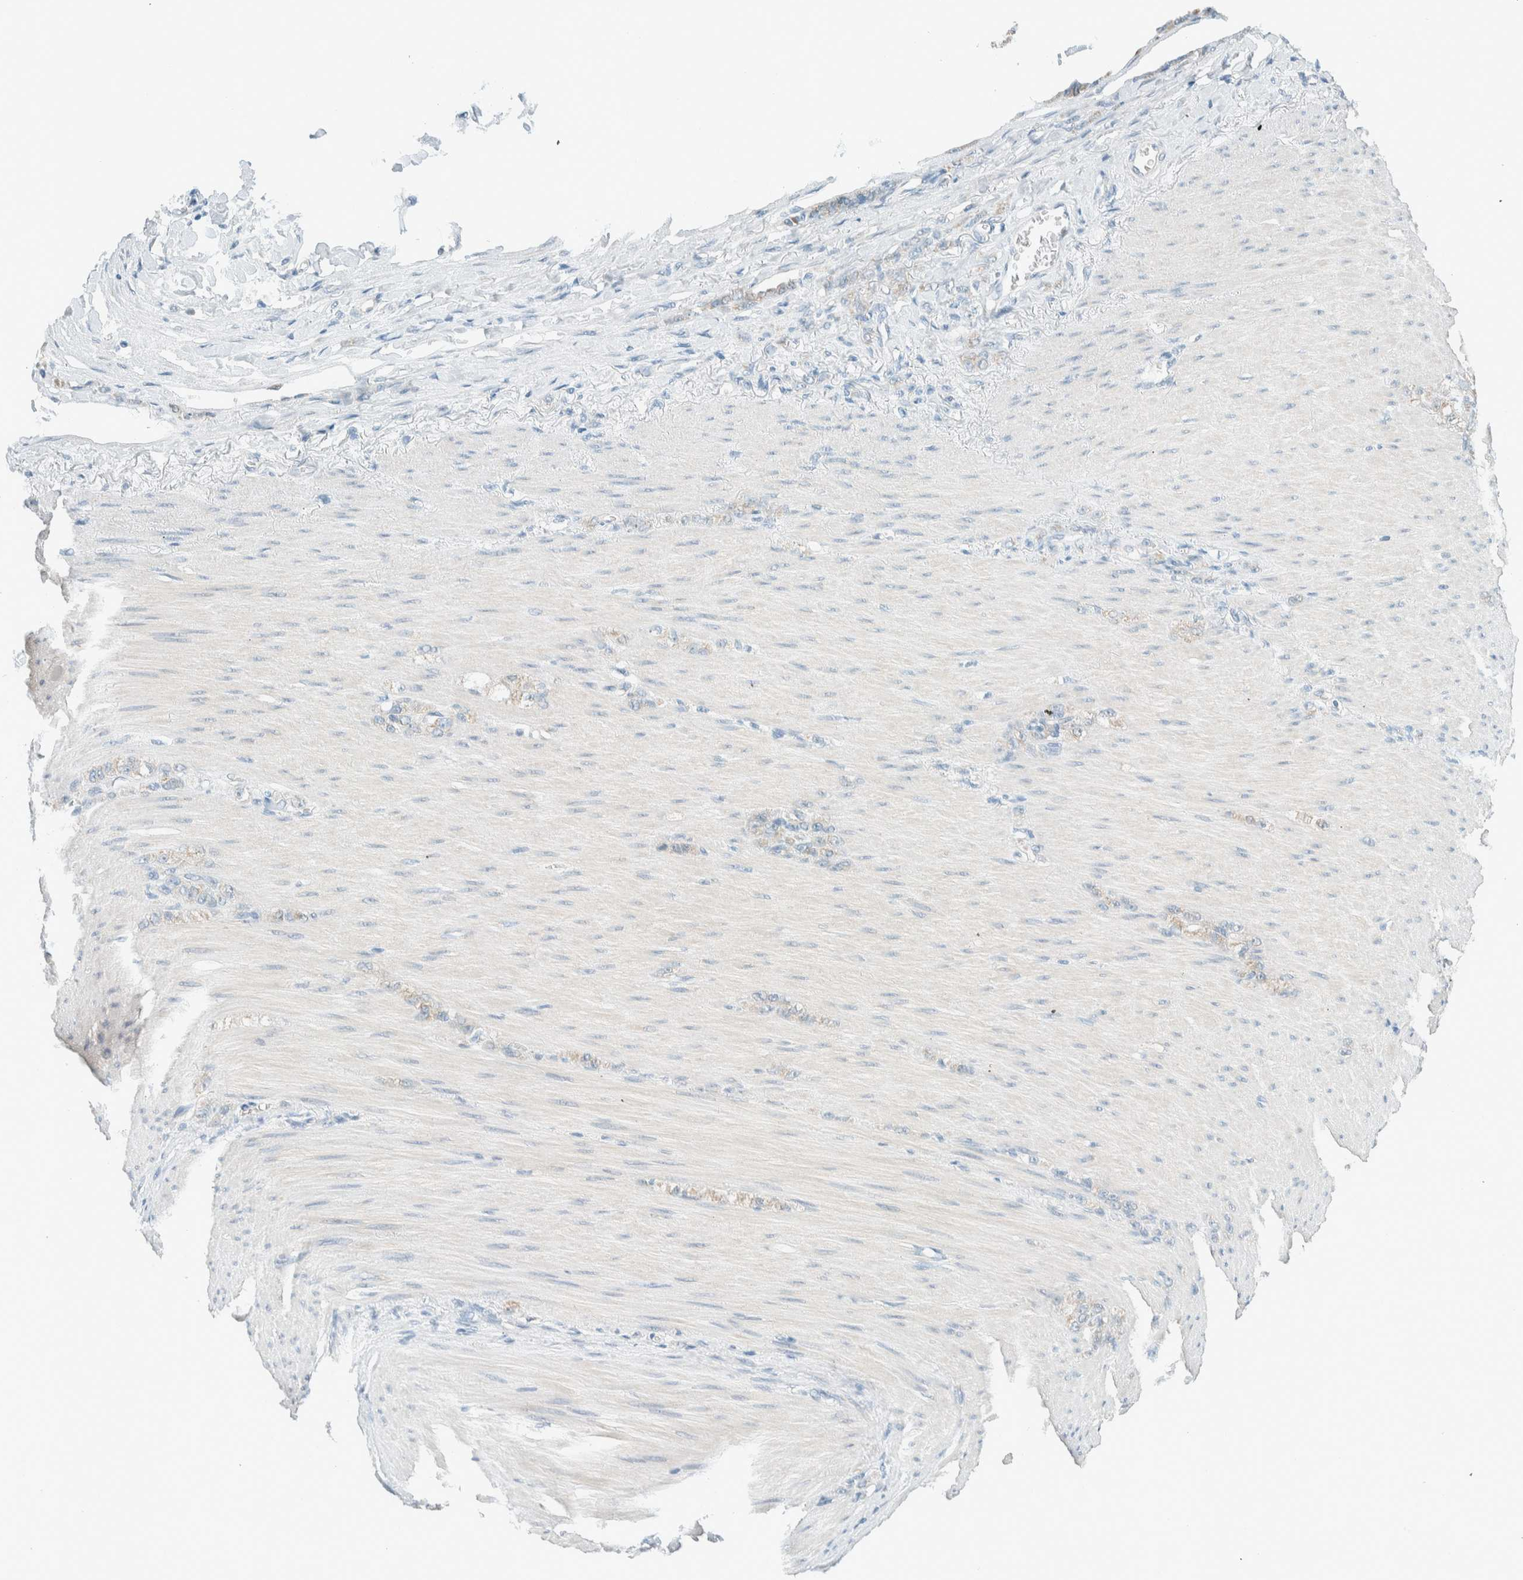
{"staining": {"intensity": "weak", "quantity": "25%-75%", "location": "cytoplasmic/membranous"}, "tissue": "stomach cancer", "cell_type": "Tumor cells", "image_type": "cancer", "snomed": [{"axis": "morphology", "description": "Normal tissue, NOS"}, {"axis": "morphology", "description": "Adenocarcinoma, NOS"}, {"axis": "topography", "description": "Stomach"}], "caption": "This micrograph exhibits stomach cancer stained with immunohistochemistry to label a protein in brown. The cytoplasmic/membranous of tumor cells show weak positivity for the protein. Nuclei are counter-stained blue.", "gene": "ALDH7A1", "patient": {"sex": "male", "age": 82}}